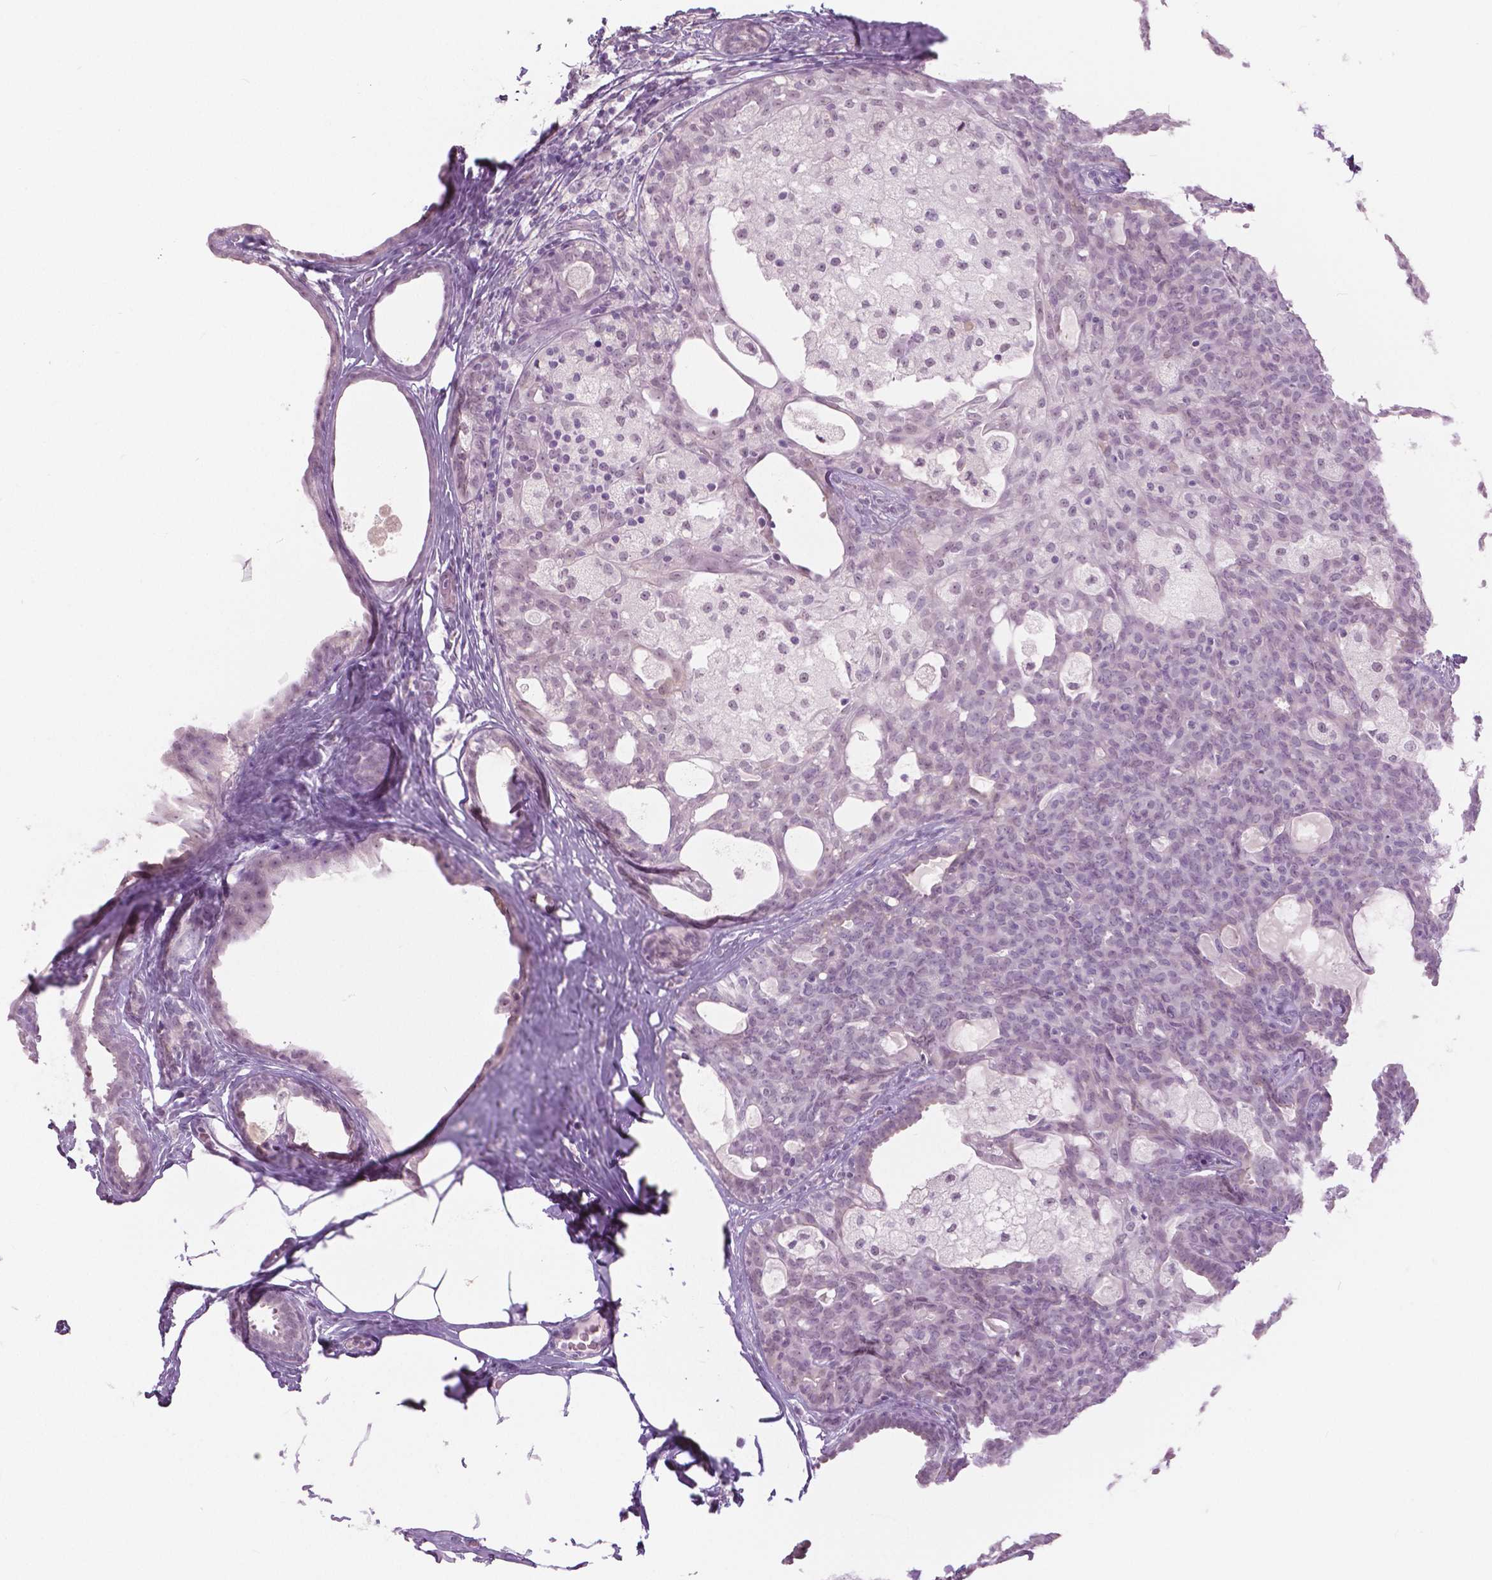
{"staining": {"intensity": "negative", "quantity": "none", "location": "none"}, "tissue": "breast cancer", "cell_type": "Tumor cells", "image_type": "cancer", "snomed": [{"axis": "morphology", "description": "Duct carcinoma"}, {"axis": "topography", "description": "Breast"}], "caption": "Immunohistochemistry (IHC) photomicrograph of human breast intraductal carcinoma stained for a protein (brown), which shows no expression in tumor cells.", "gene": "MYOM1", "patient": {"sex": "female", "age": 59}}